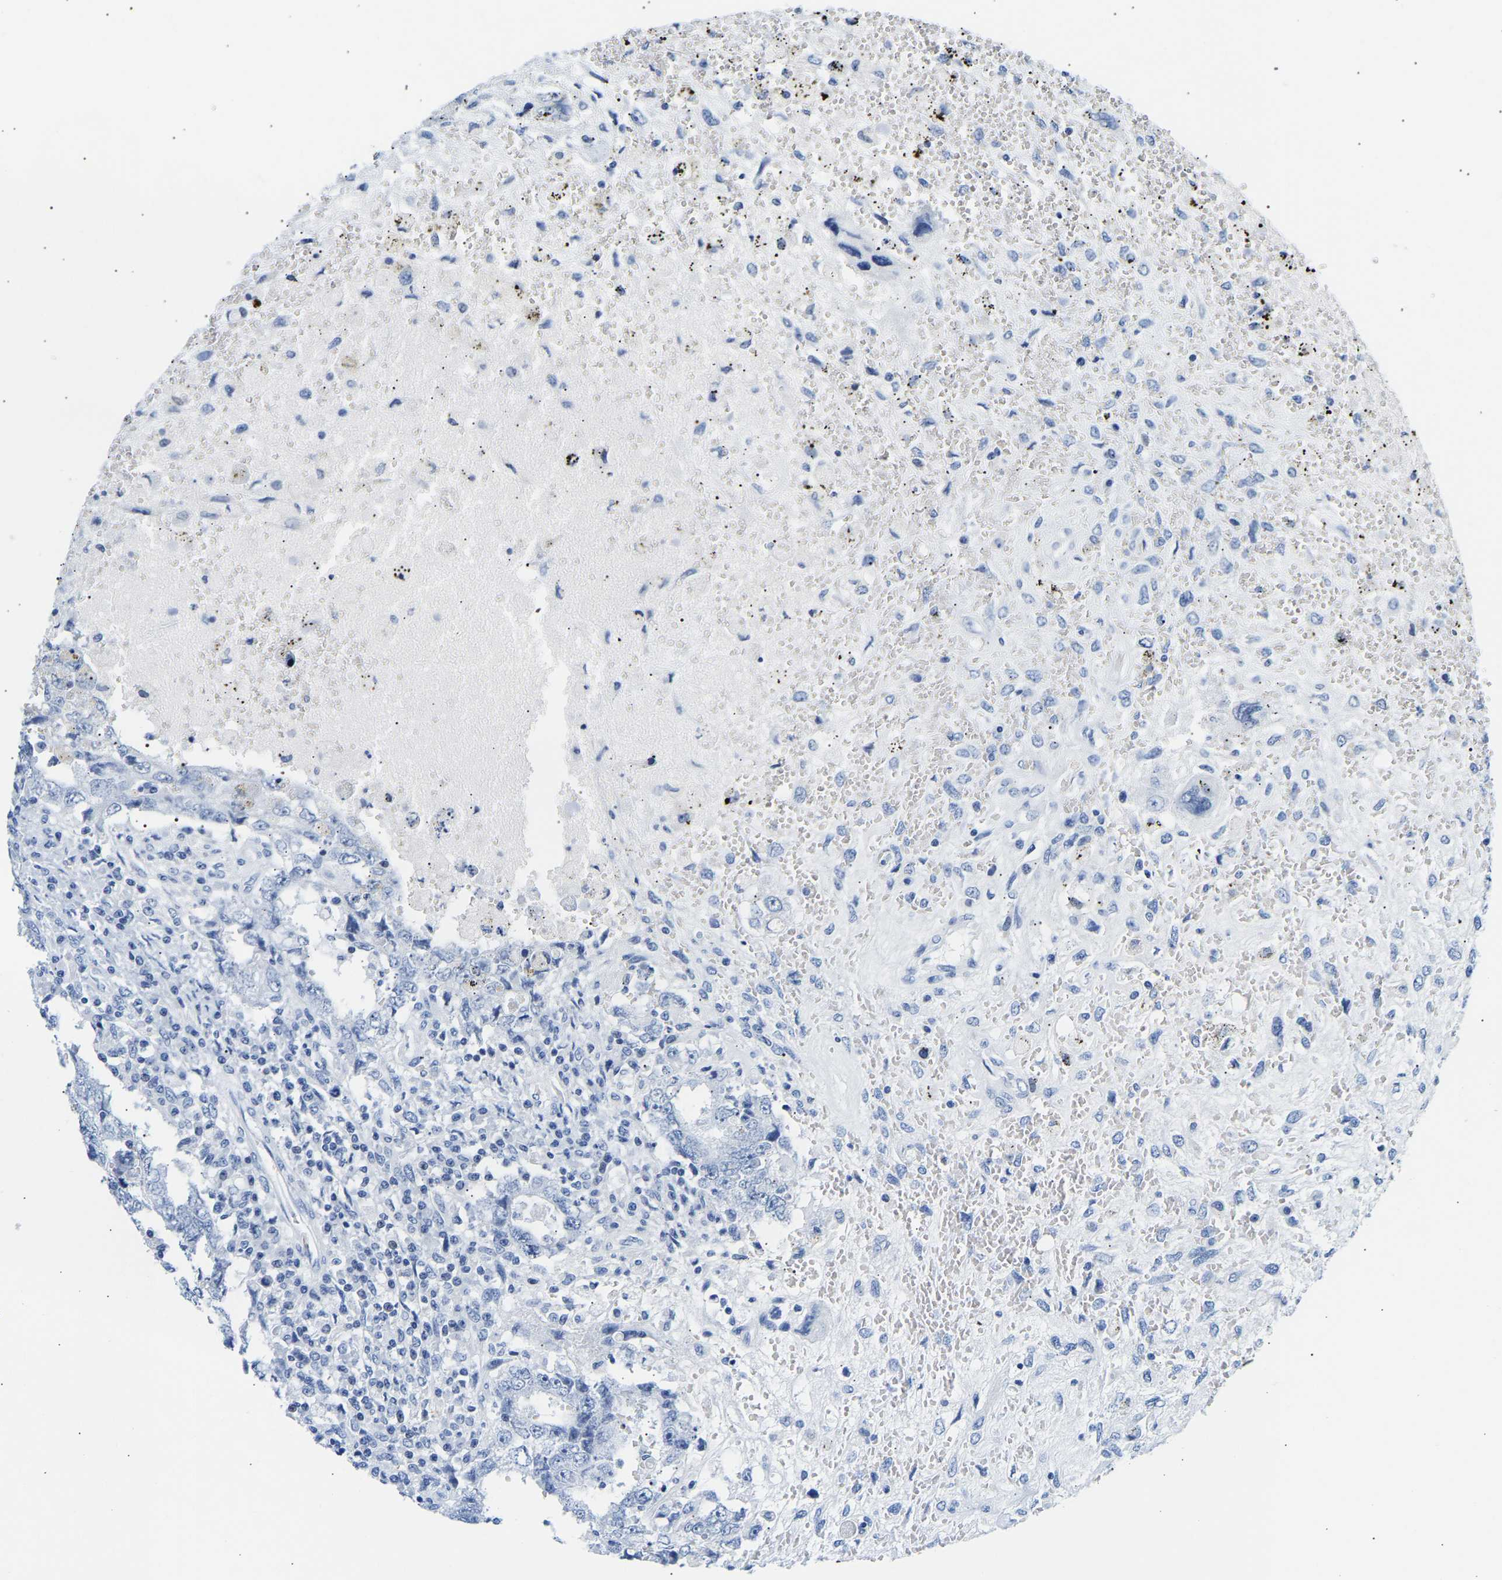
{"staining": {"intensity": "negative", "quantity": "none", "location": "none"}, "tissue": "testis cancer", "cell_type": "Tumor cells", "image_type": "cancer", "snomed": [{"axis": "morphology", "description": "Carcinoma, Embryonal, NOS"}, {"axis": "topography", "description": "Testis"}], "caption": "This is an immunohistochemistry histopathology image of testis cancer. There is no staining in tumor cells.", "gene": "SPINK2", "patient": {"sex": "male", "age": 26}}